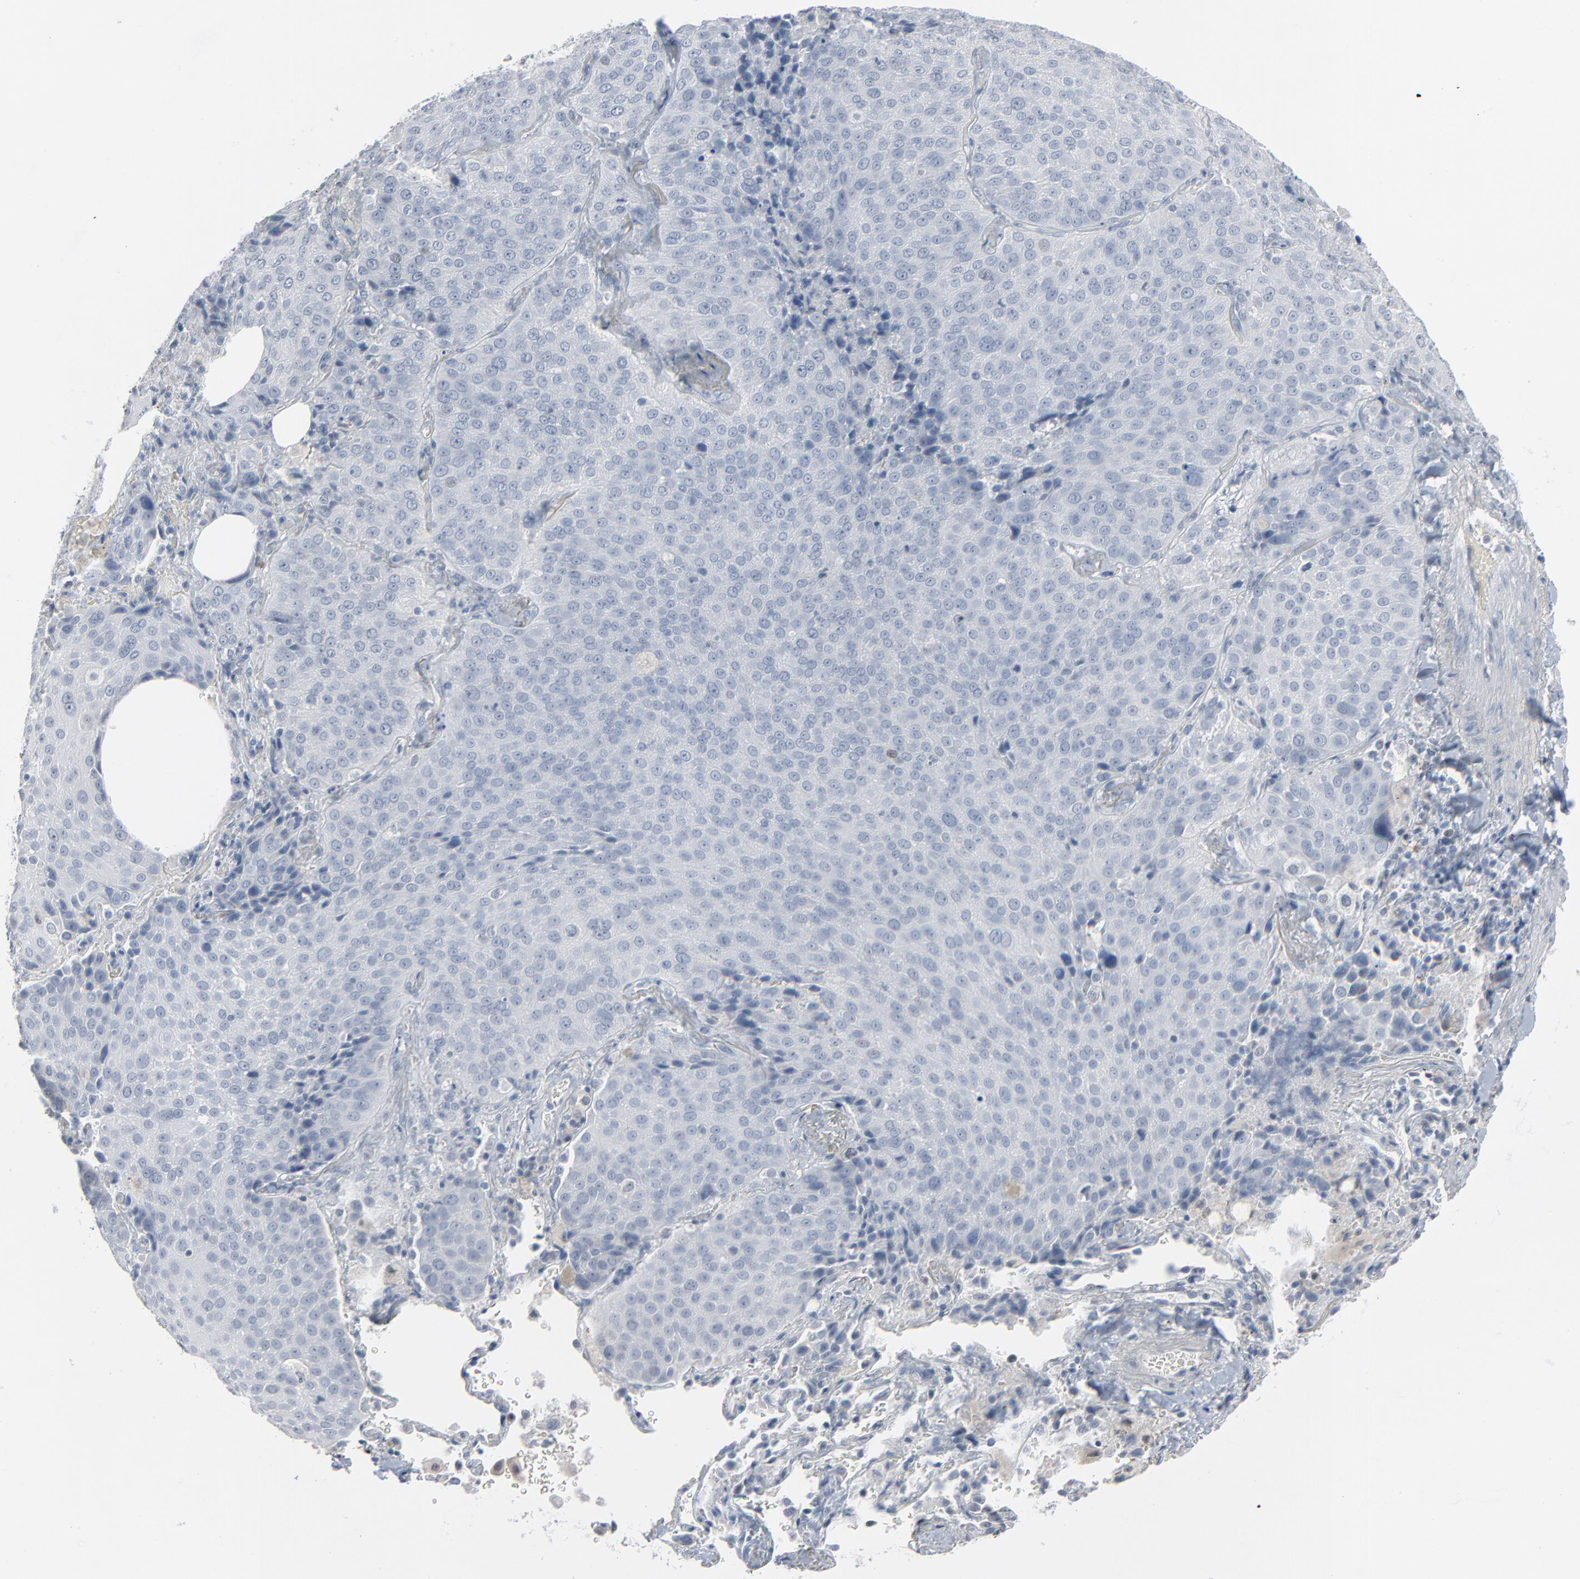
{"staining": {"intensity": "negative", "quantity": "none", "location": "none"}, "tissue": "lung cancer", "cell_type": "Tumor cells", "image_type": "cancer", "snomed": [{"axis": "morphology", "description": "Squamous cell carcinoma, NOS"}, {"axis": "topography", "description": "Lung"}], "caption": "Immunohistochemistry histopathology image of neoplastic tissue: lung cancer stained with DAB demonstrates no significant protein positivity in tumor cells.", "gene": "SAGE1", "patient": {"sex": "male", "age": 54}}